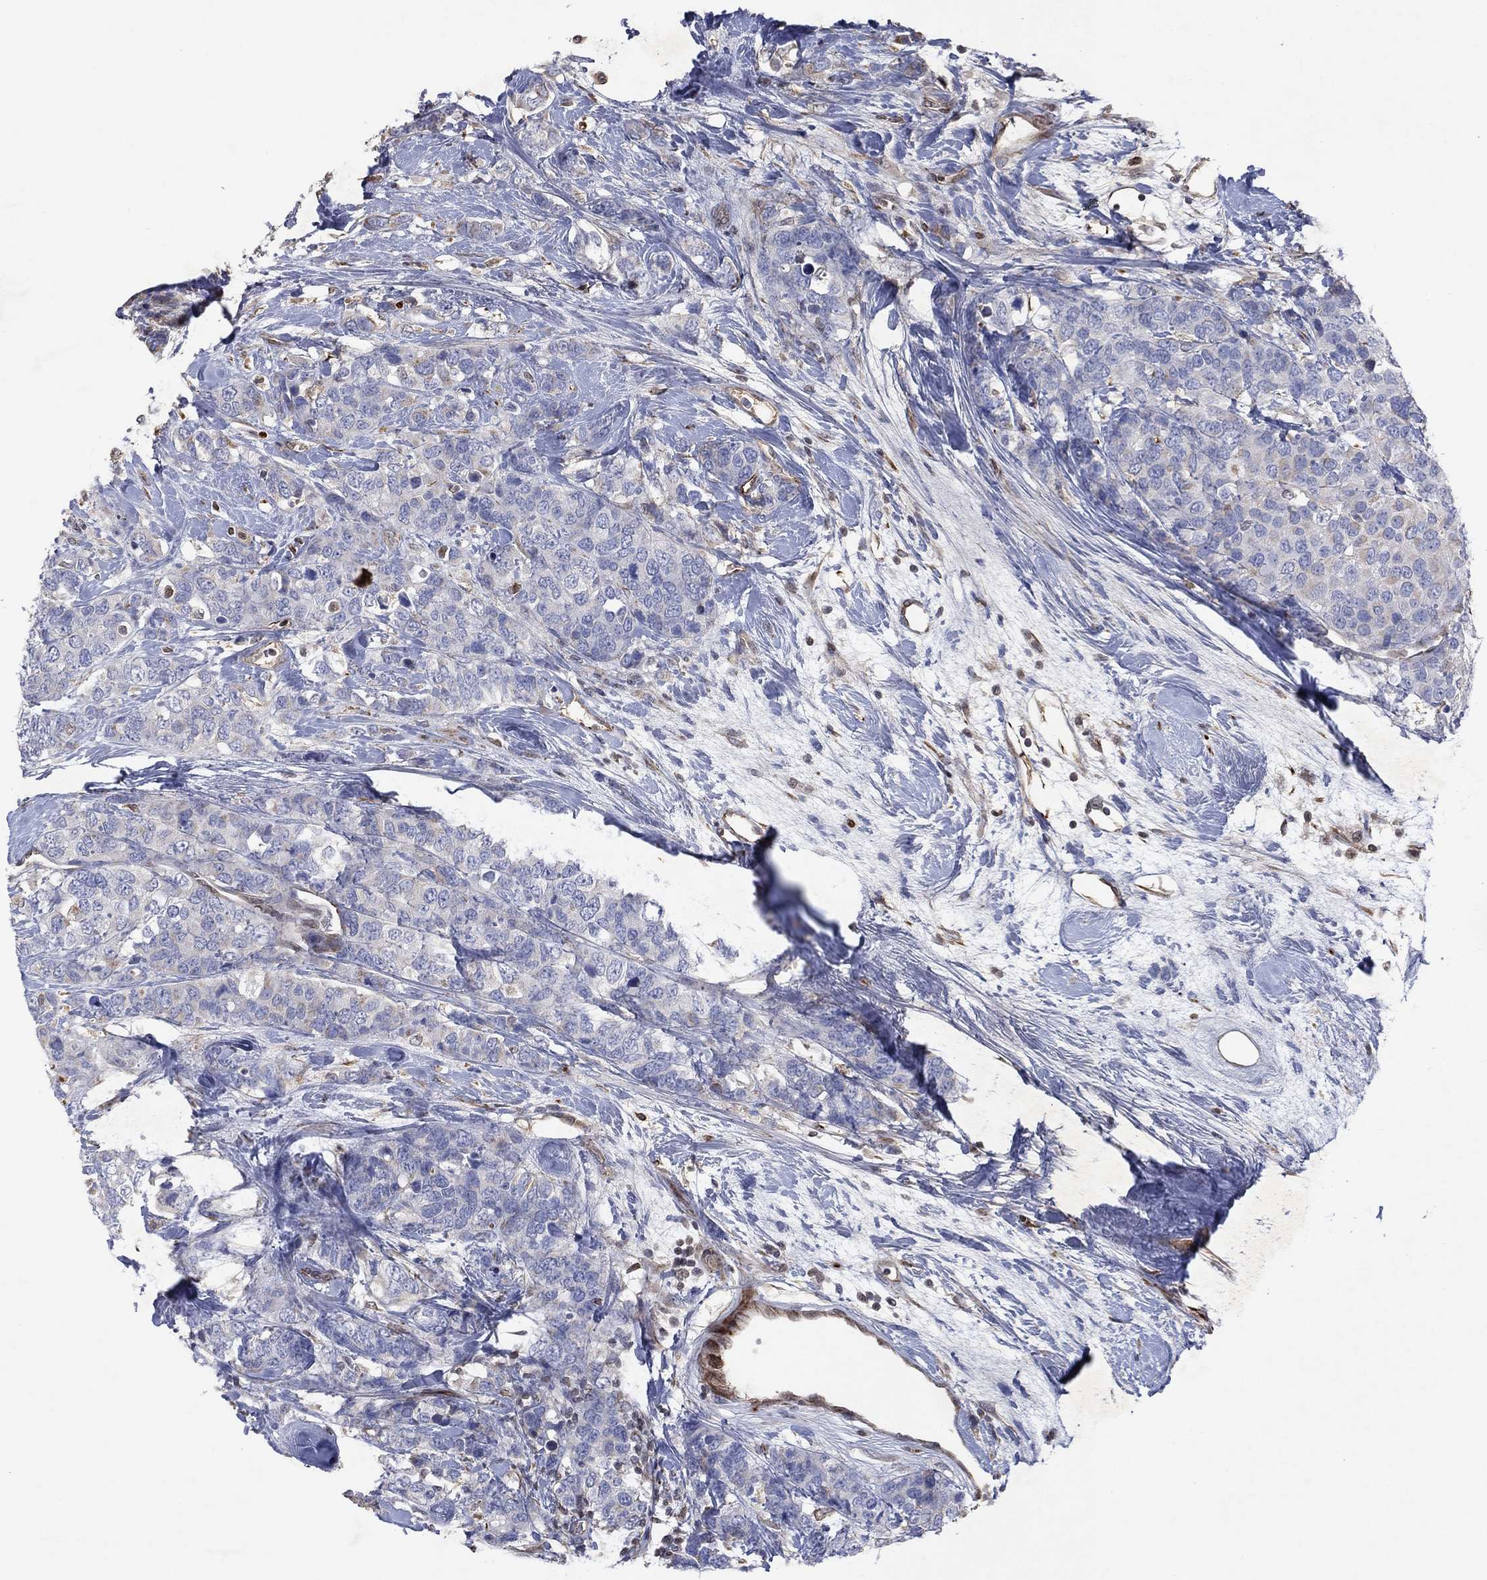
{"staining": {"intensity": "negative", "quantity": "none", "location": "none"}, "tissue": "breast cancer", "cell_type": "Tumor cells", "image_type": "cancer", "snomed": [{"axis": "morphology", "description": "Lobular carcinoma"}, {"axis": "topography", "description": "Breast"}], "caption": "The IHC histopathology image has no significant positivity in tumor cells of lobular carcinoma (breast) tissue.", "gene": "FLI1", "patient": {"sex": "female", "age": 59}}